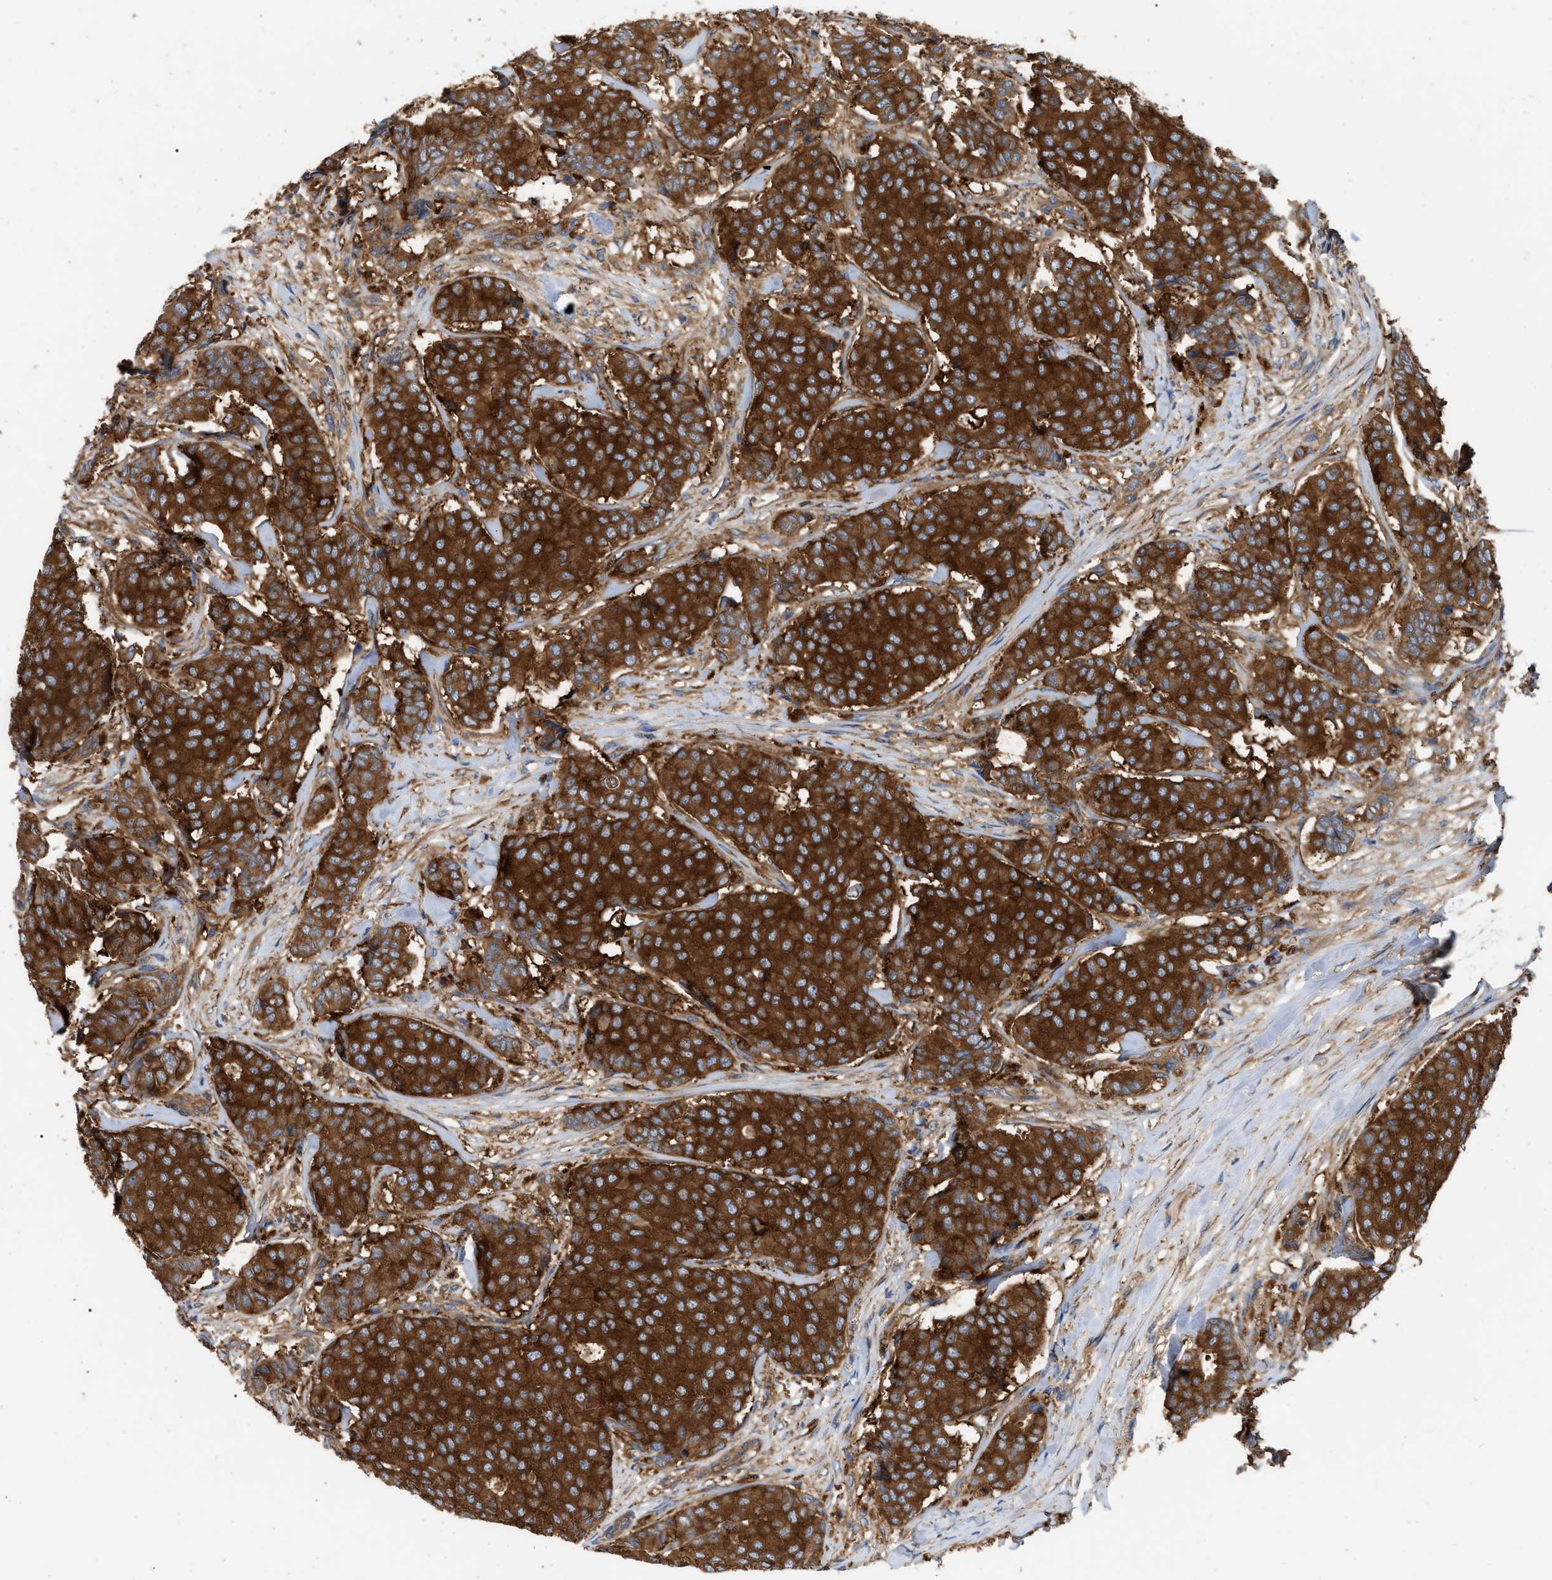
{"staining": {"intensity": "strong", "quantity": ">75%", "location": "cytoplasmic/membranous"}, "tissue": "breast cancer", "cell_type": "Tumor cells", "image_type": "cancer", "snomed": [{"axis": "morphology", "description": "Duct carcinoma"}, {"axis": "topography", "description": "Breast"}], "caption": "Immunohistochemistry staining of infiltrating ductal carcinoma (breast), which exhibits high levels of strong cytoplasmic/membranous staining in about >75% of tumor cells indicating strong cytoplasmic/membranous protein positivity. The staining was performed using DAB (3,3'-diaminobenzidine) (brown) for protein detection and nuclei were counterstained in hematoxylin (blue).", "gene": "RABEP1", "patient": {"sex": "female", "age": 75}}